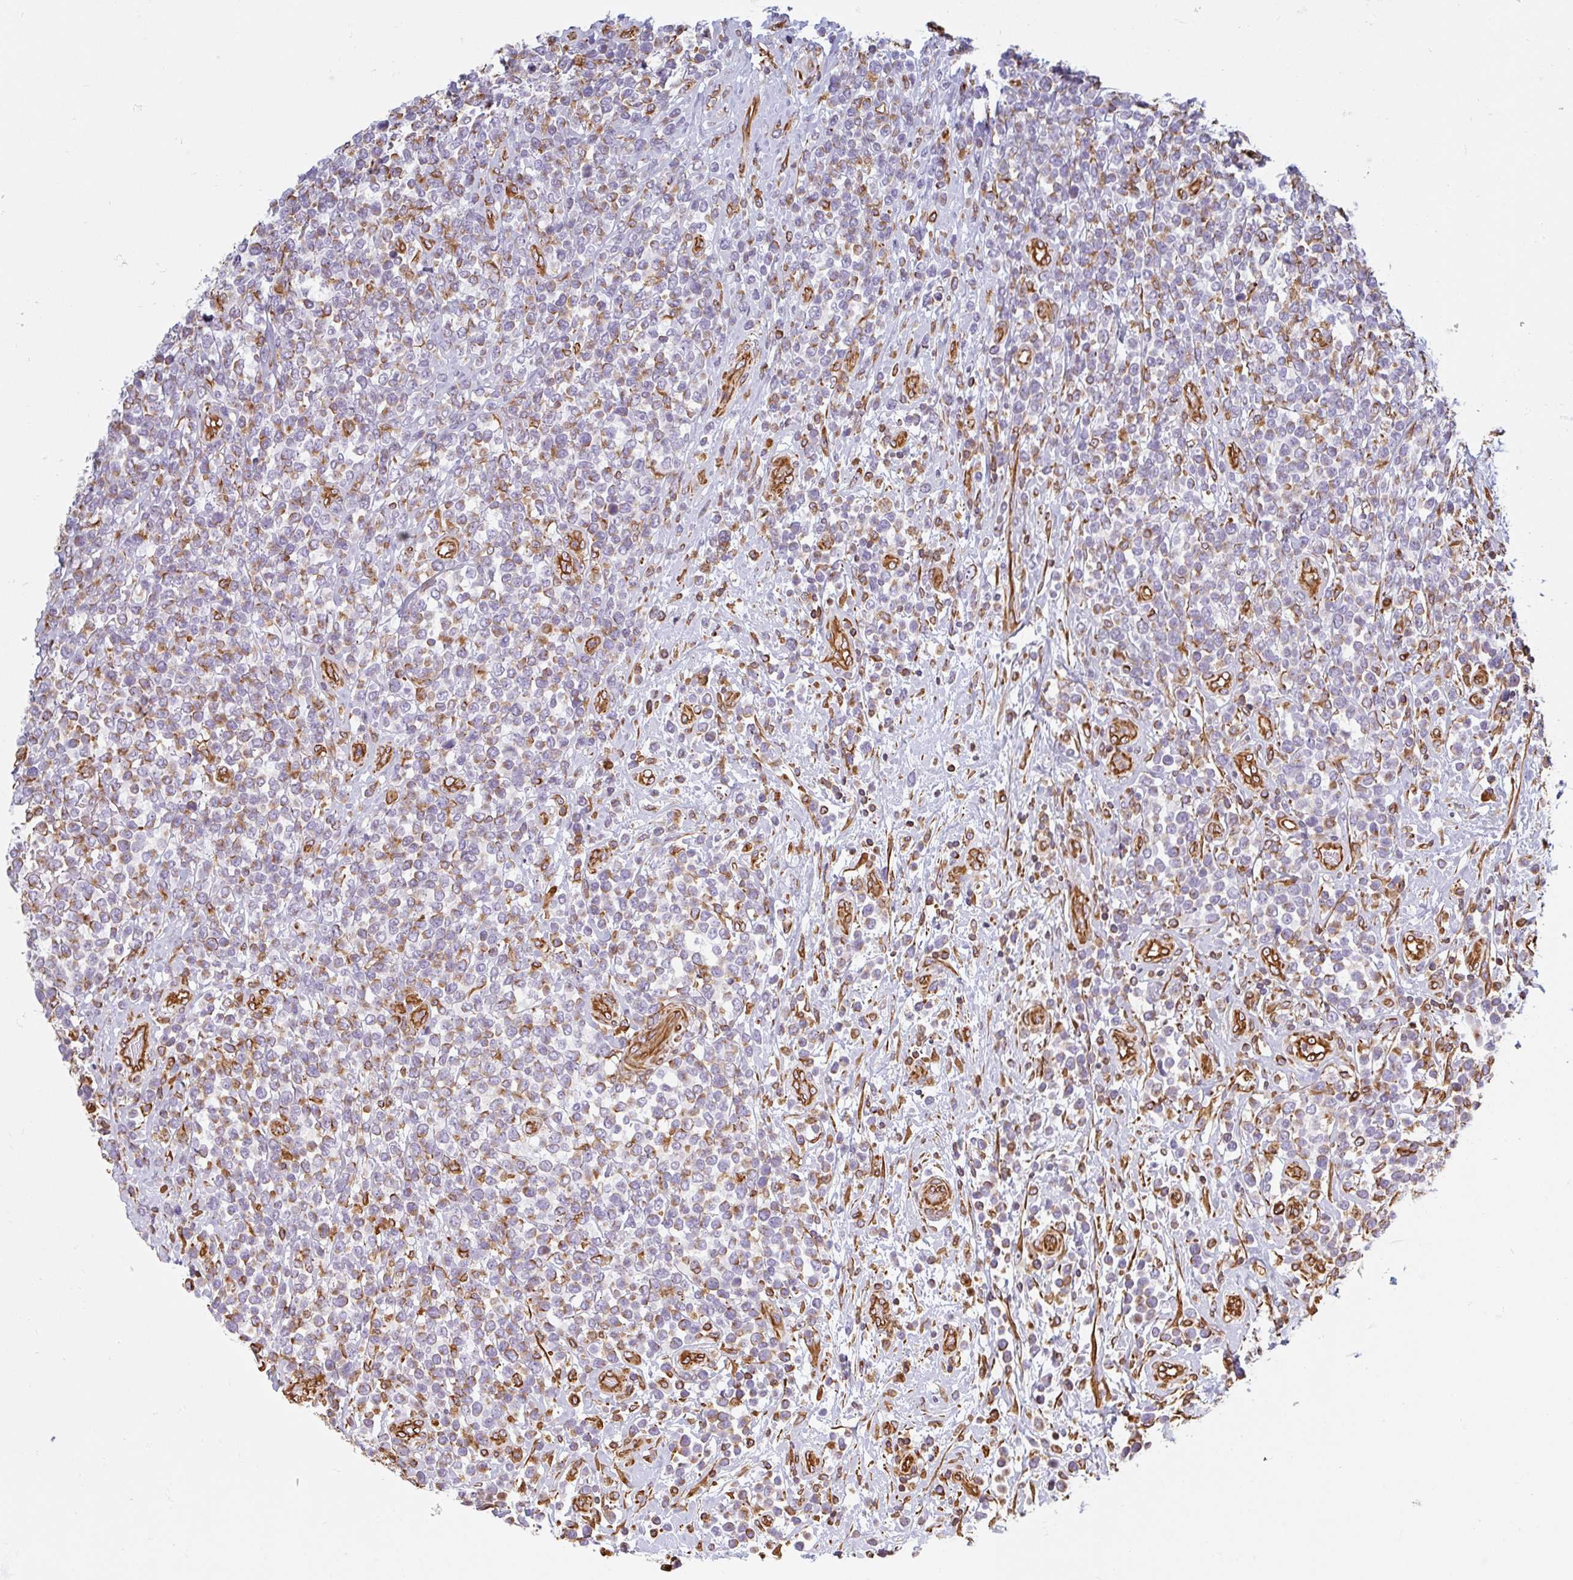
{"staining": {"intensity": "weak", "quantity": "<25%", "location": "cytoplasmic/membranous"}, "tissue": "lymphoma", "cell_type": "Tumor cells", "image_type": "cancer", "snomed": [{"axis": "morphology", "description": "Malignant lymphoma, non-Hodgkin's type, High grade"}, {"axis": "topography", "description": "Soft tissue"}], "caption": "High magnification brightfield microscopy of malignant lymphoma, non-Hodgkin's type (high-grade) stained with DAB (3,3'-diaminobenzidine) (brown) and counterstained with hematoxylin (blue): tumor cells show no significant staining.", "gene": "PPFIA1", "patient": {"sex": "female", "age": 56}}